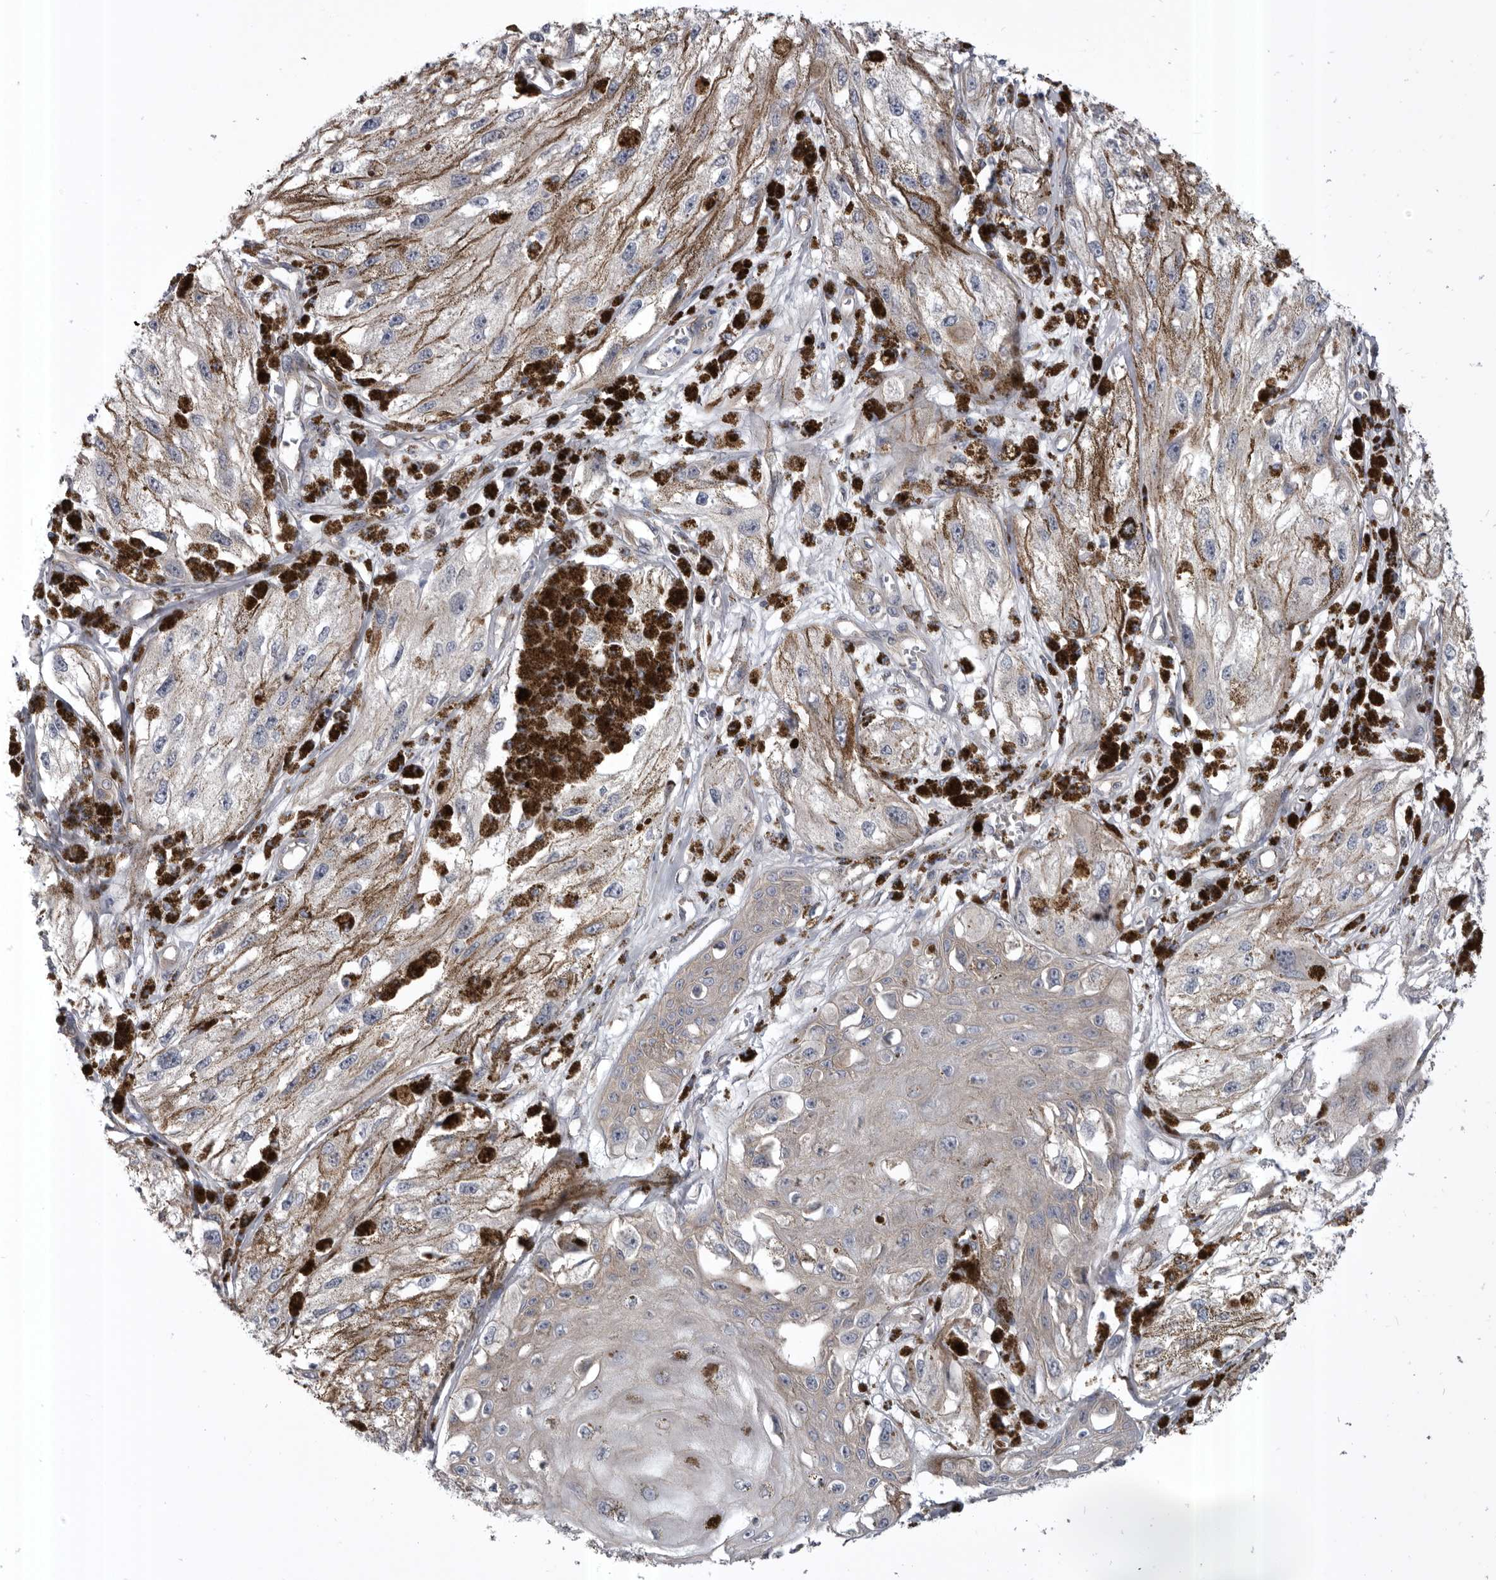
{"staining": {"intensity": "negative", "quantity": "none", "location": "none"}, "tissue": "melanoma", "cell_type": "Tumor cells", "image_type": "cancer", "snomed": [{"axis": "morphology", "description": "Malignant melanoma, NOS"}, {"axis": "topography", "description": "Skin"}], "caption": "Immunohistochemistry image of neoplastic tissue: human melanoma stained with DAB shows no significant protein expression in tumor cells.", "gene": "RAB3GAP2", "patient": {"sex": "male", "age": 88}}